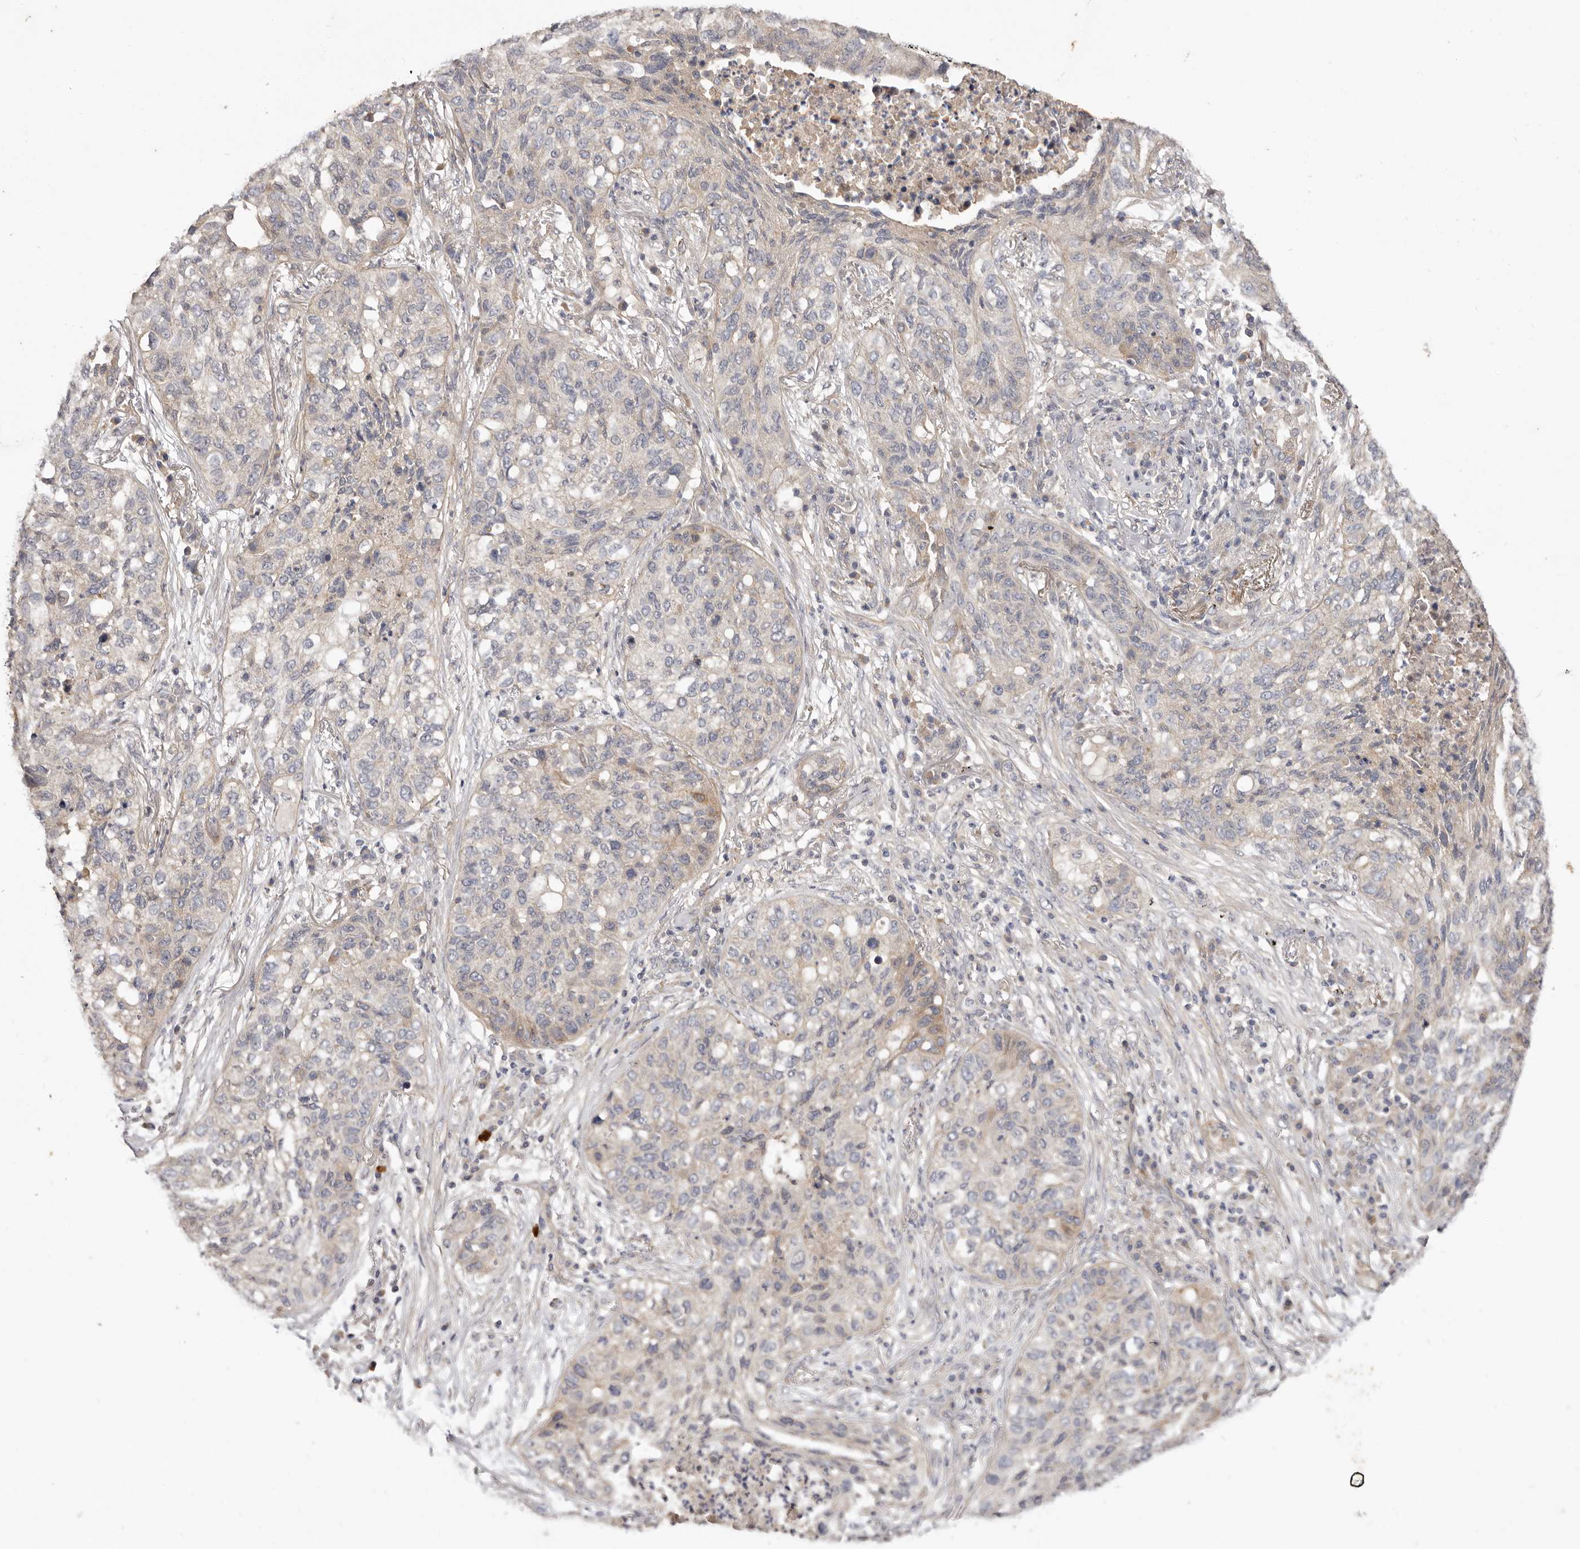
{"staining": {"intensity": "weak", "quantity": "<25%", "location": "cytoplasmic/membranous"}, "tissue": "lung cancer", "cell_type": "Tumor cells", "image_type": "cancer", "snomed": [{"axis": "morphology", "description": "Squamous cell carcinoma, NOS"}, {"axis": "topography", "description": "Lung"}], "caption": "IHC histopathology image of neoplastic tissue: human lung cancer (squamous cell carcinoma) stained with DAB (3,3'-diaminobenzidine) reveals no significant protein expression in tumor cells. (DAB (3,3'-diaminobenzidine) IHC, high magnification).", "gene": "ADAMTS9", "patient": {"sex": "female", "age": 63}}